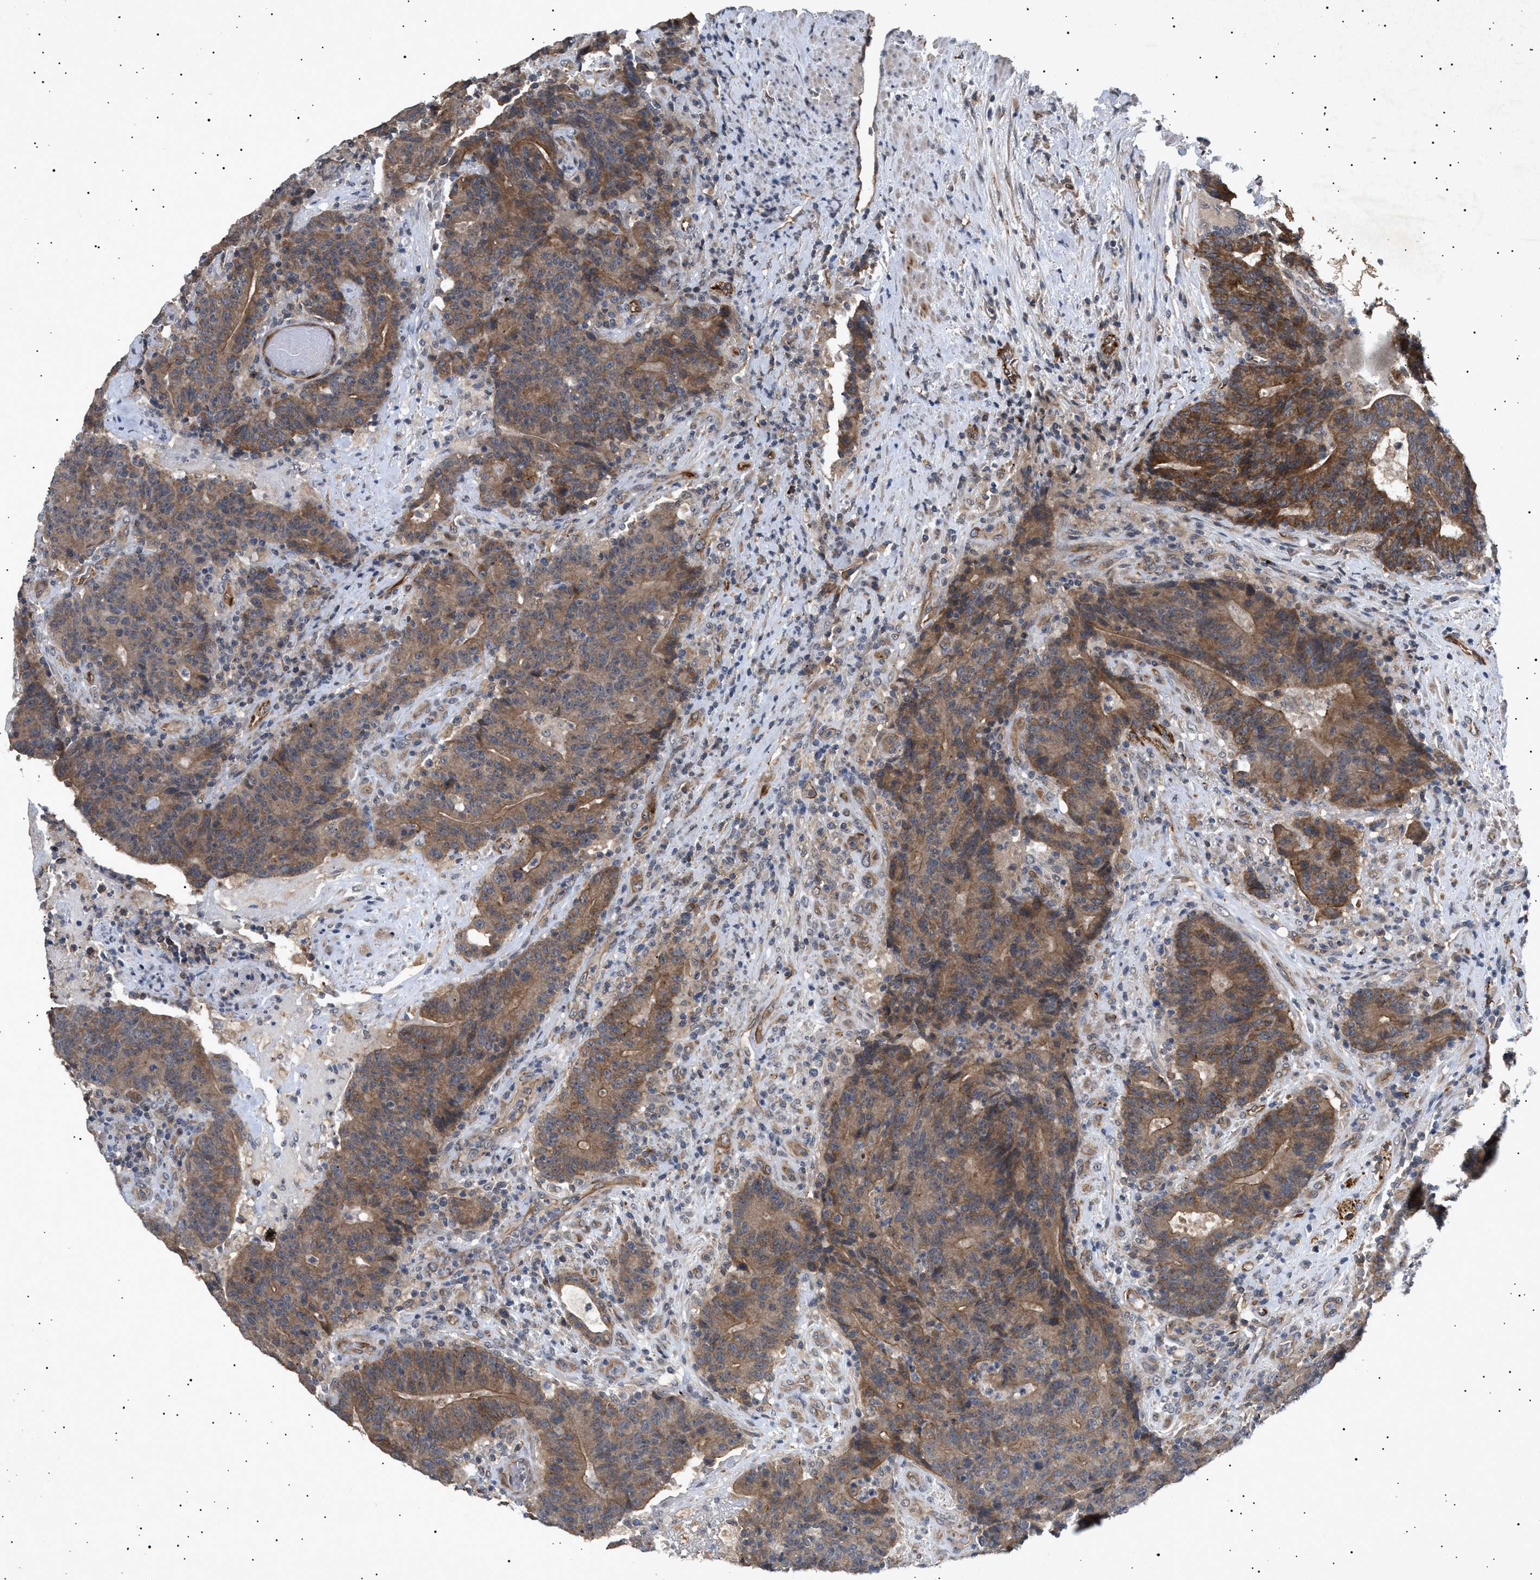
{"staining": {"intensity": "strong", "quantity": "25%-75%", "location": "cytoplasmic/membranous"}, "tissue": "colorectal cancer", "cell_type": "Tumor cells", "image_type": "cancer", "snomed": [{"axis": "morphology", "description": "Normal tissue, NOS"}, {"axis": "morphology", "description": "Adenocarcinoma, NOS"}, {"axis": "topography", "description": "Colon"}], "caption": "Colorectal cancer (adenocarcinoma) was stained to show a protein in brown. There is high levels of strong cytoplasmic/membranous positivity in about 25%-75% of tumor cells.", "gene": "SIRT5", "patient": {"sex": "female", "age": 75}}